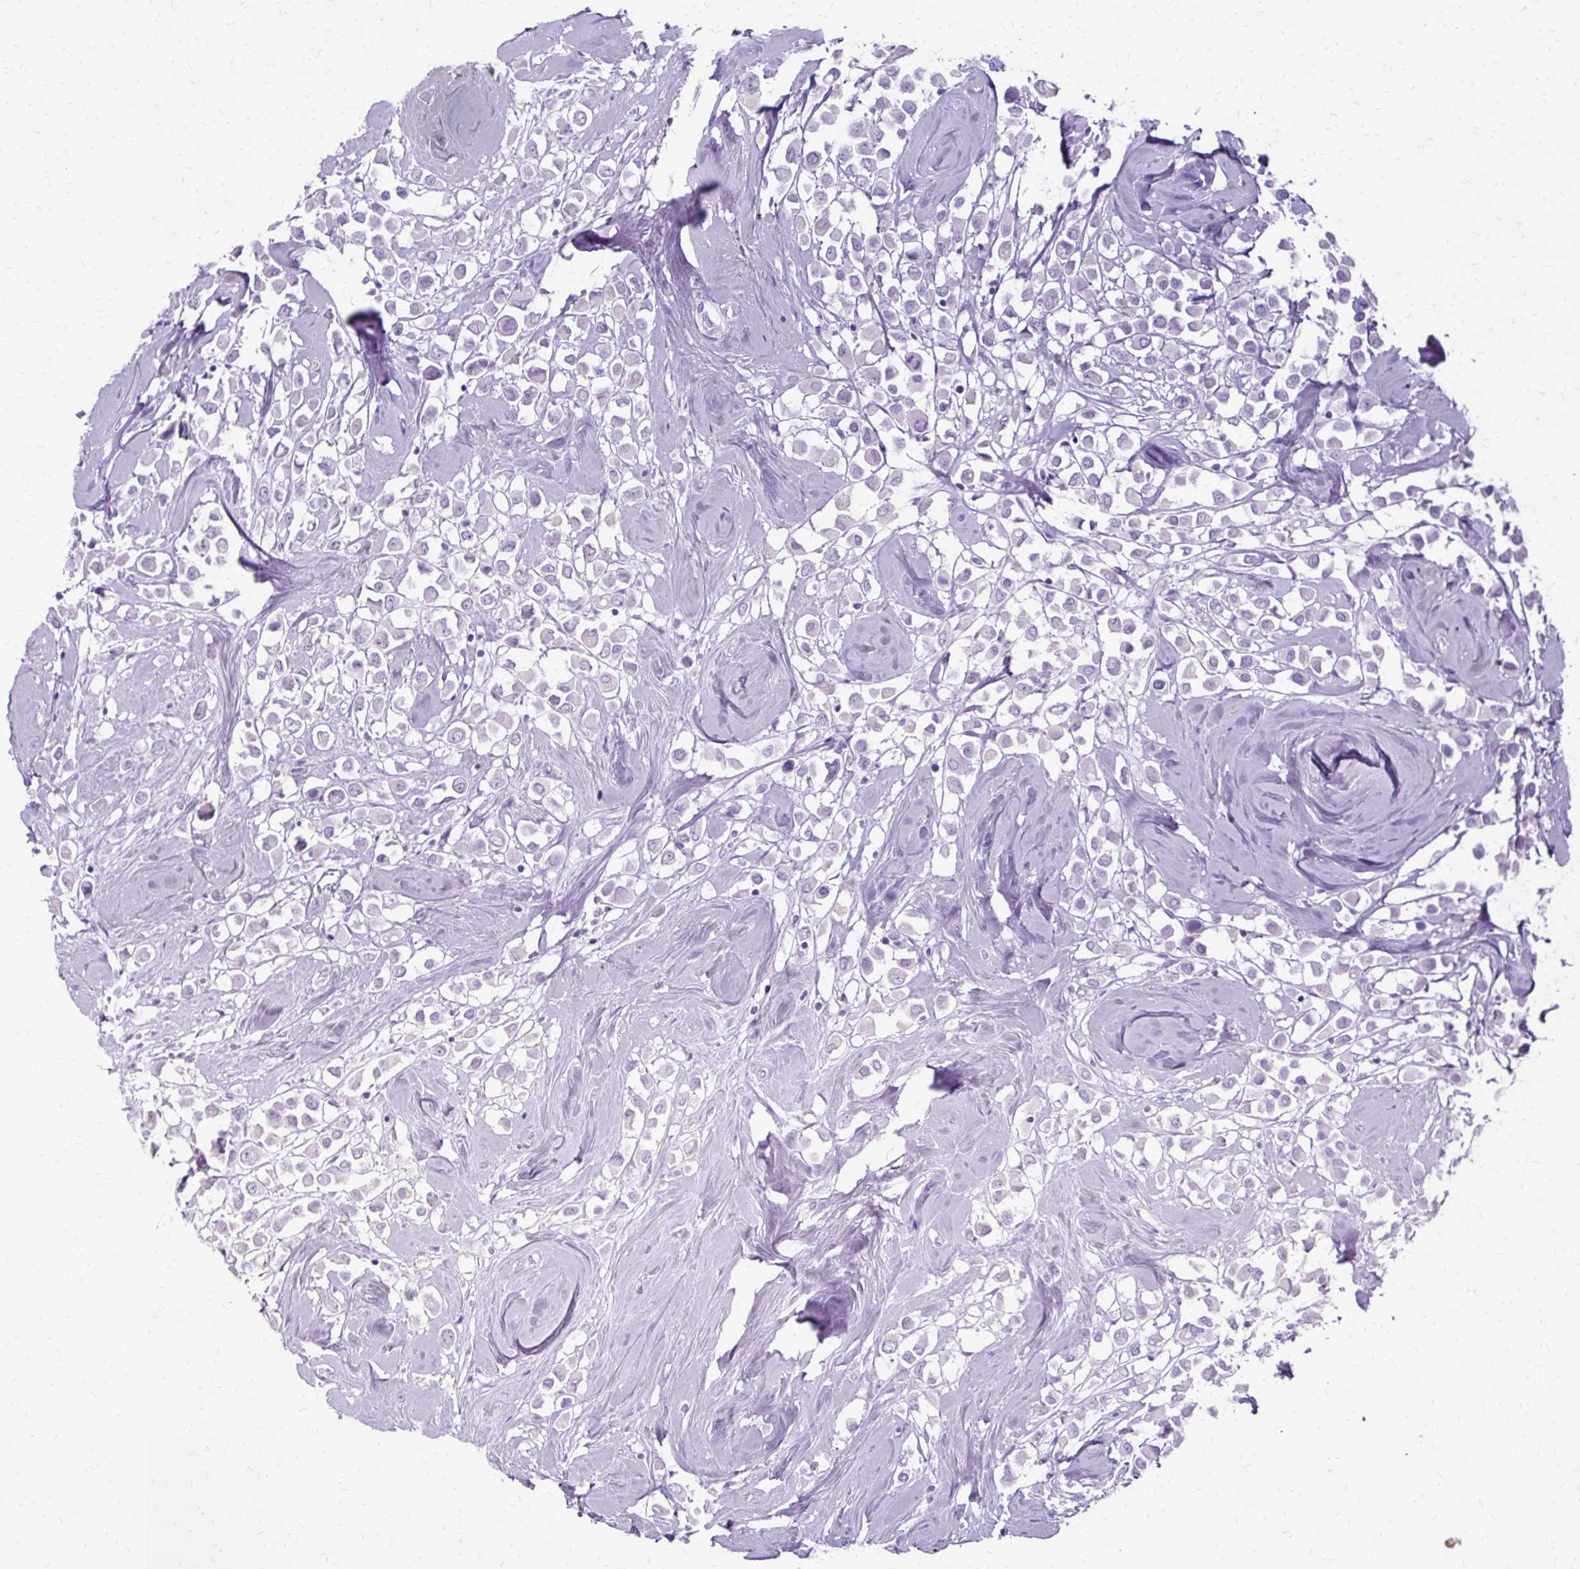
{"staining": {"intensity": "negative", "quantity": "none", "location": "none"}, "tissue": "breast cancer", "cell_type": "Tumor cells", "image_type": "cancer", "snomed": [{"axis": "morphology", "description": "Duct carcinoma"}, {"axis": "topography", "description": "Breast"}], "caption": "This is a image of IHC staining of breast cancer (infiltrating ductal carcinoma), which shows no positivity in tumor cells.", "gene": "DEFA1", "patient": {"sex": "female", "age": 61}}